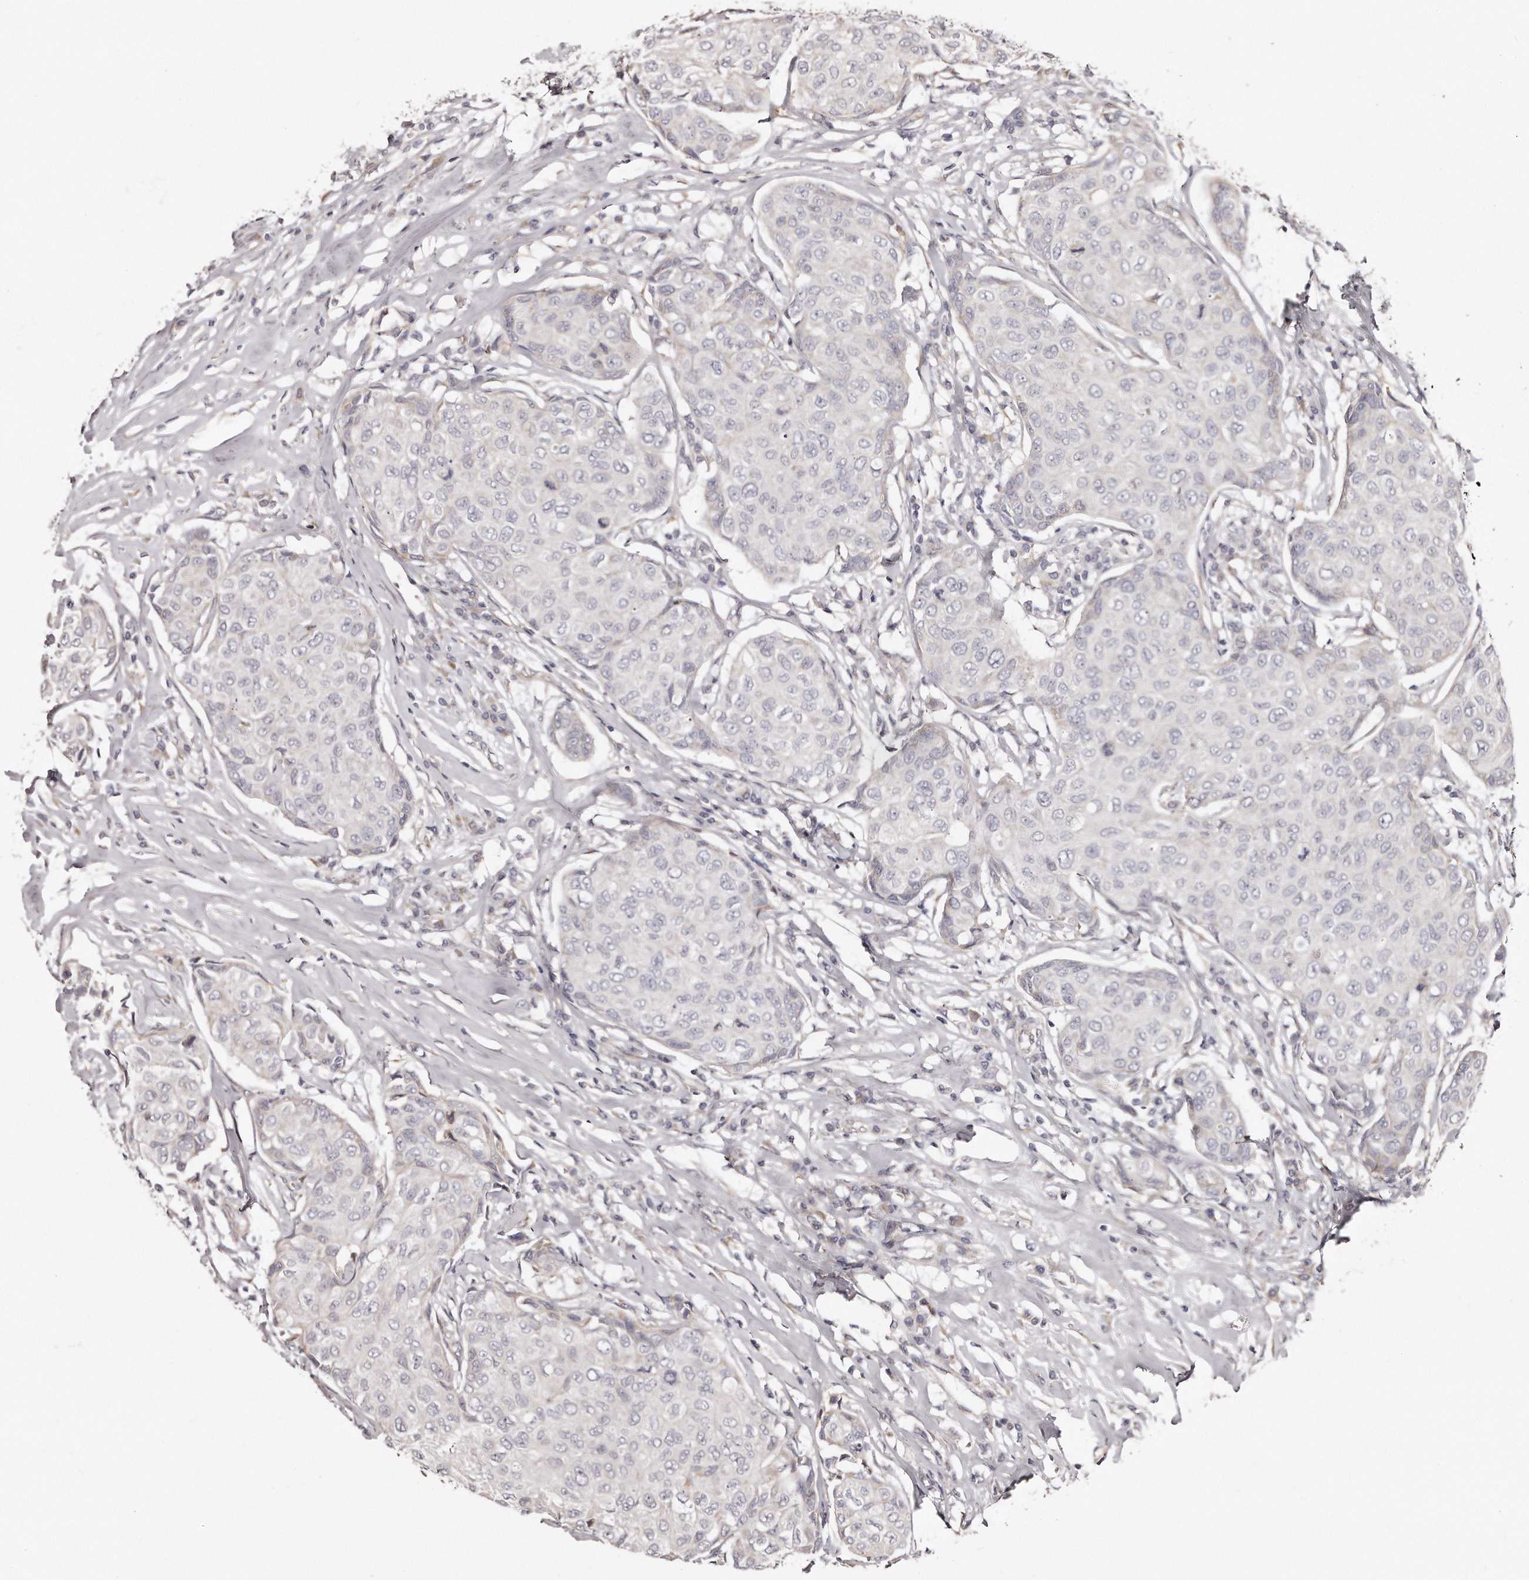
{"staining": {"intensity": "negative", "quantity": "none", "location": "none"}, "tissue": "breast cancer", "cell_type": "Tumor cells", "image_type": "cancer", "snomed": [{"axis": "morphology", "description": "Duct carcinoma"}, {"axis": "topography", "description": "Breast"}], "caption": "DAB immunohistochemical staining of breast intraductal carcinoma demonstrates no significant positivity in tumor cells. (IHC, brightfield microscopy, high magnification).", "gene": "TRAPPC14", "patient": {"sex": "female", "age": 80}}